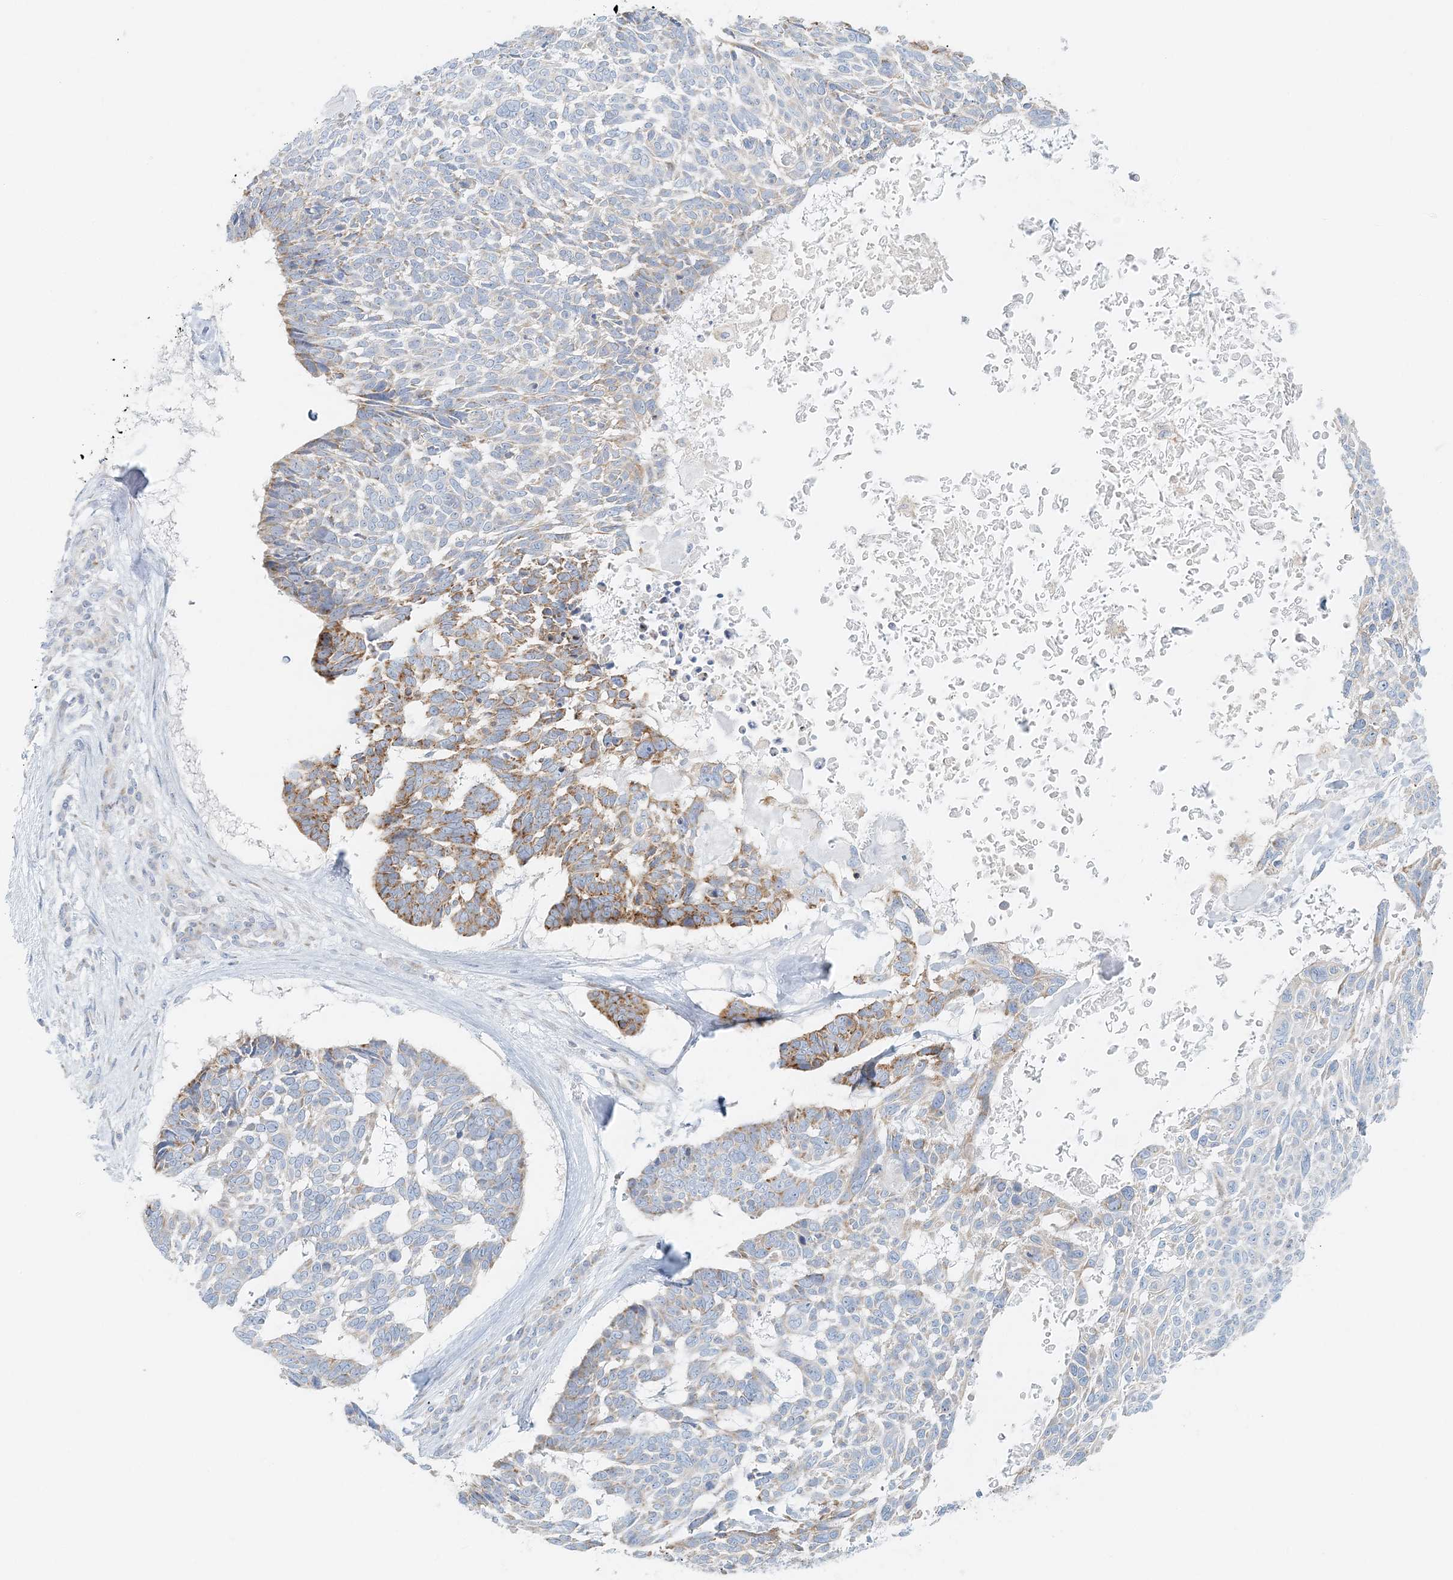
{"staining": {"intensity": "moderate", "quantity": "25%-75%", "location": "cytoplasmic/membranous"}, "tissue": "skin cancer", "cell_type": "Tumor cells", "image_type": "cancer", "snomed": [{"axis": "morphology", "description": "Basal cell carcinoma"}, {"axis": "topography", "description": "Skin"}], "caption": "IHC histopathology image of neoplastic tissue: human skin basal cell carcinoma stained using immunohistochemistry exhibits medium levels of moderate protein expression localized specifically in the cytoplasmic/membranous of tumor cells, appearing as a cytoplasmic/membranous brown color.", "gene": "STK11IP", "patient": {"sex": "male", "age": 88}}